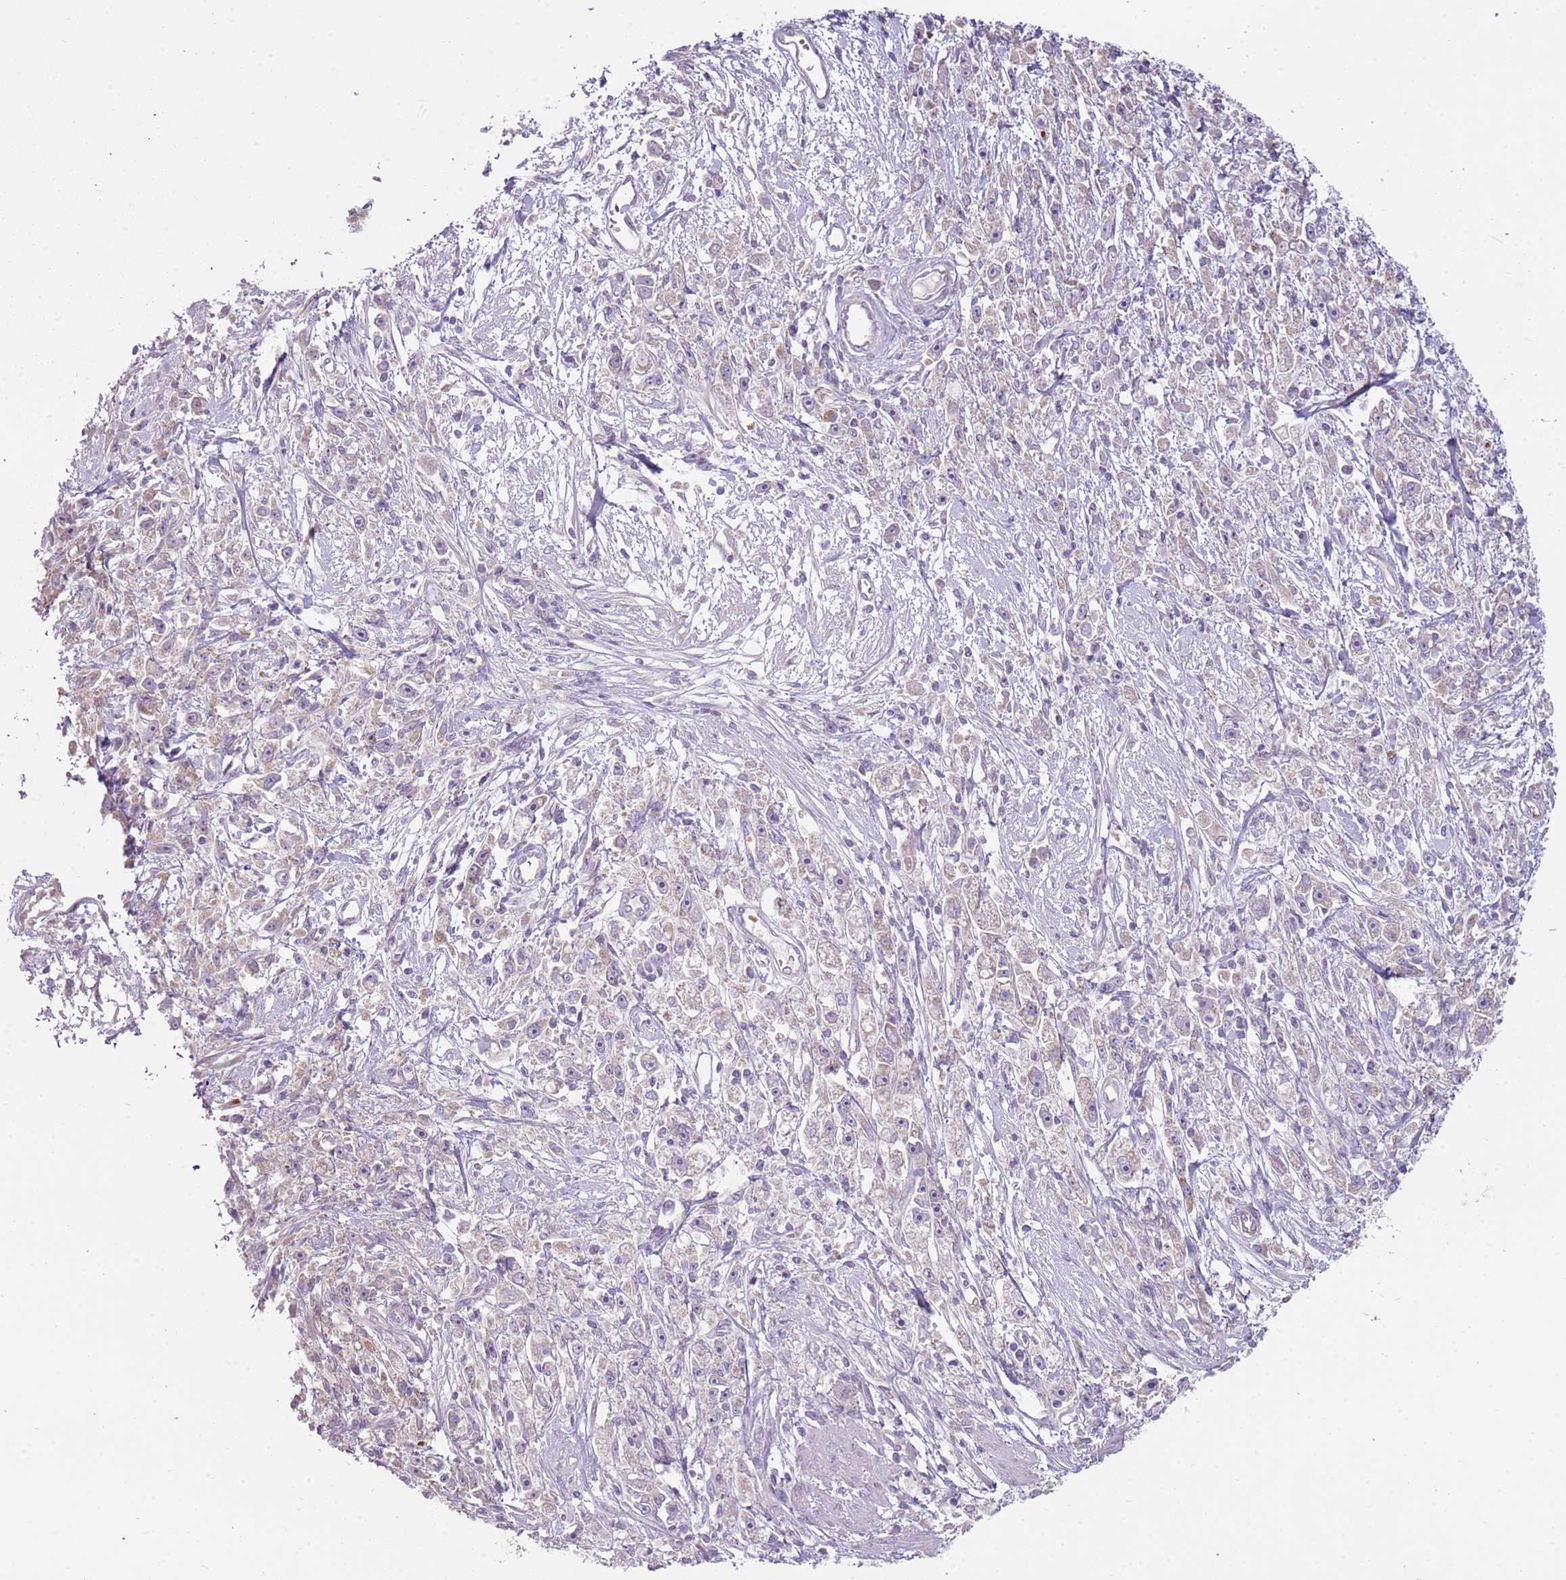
{"staining": {"intensity": "negative", "quantity": "none", "location": "none"}, "tissue": "stomach cancer", "cell_type": "Tumor cells", "image_type": "cancer", "snomed": [{"axis": "morphology", "description": "Adenocarcinoma, NOS"}, {"axis": "topography", "description": "Stomach"}], "caption": "Tumor cells are negative for brown protein staining in stomach adenocarcinoma.", "gene": "HSPA14", "patient": {"sex": "female", "age": 59}}